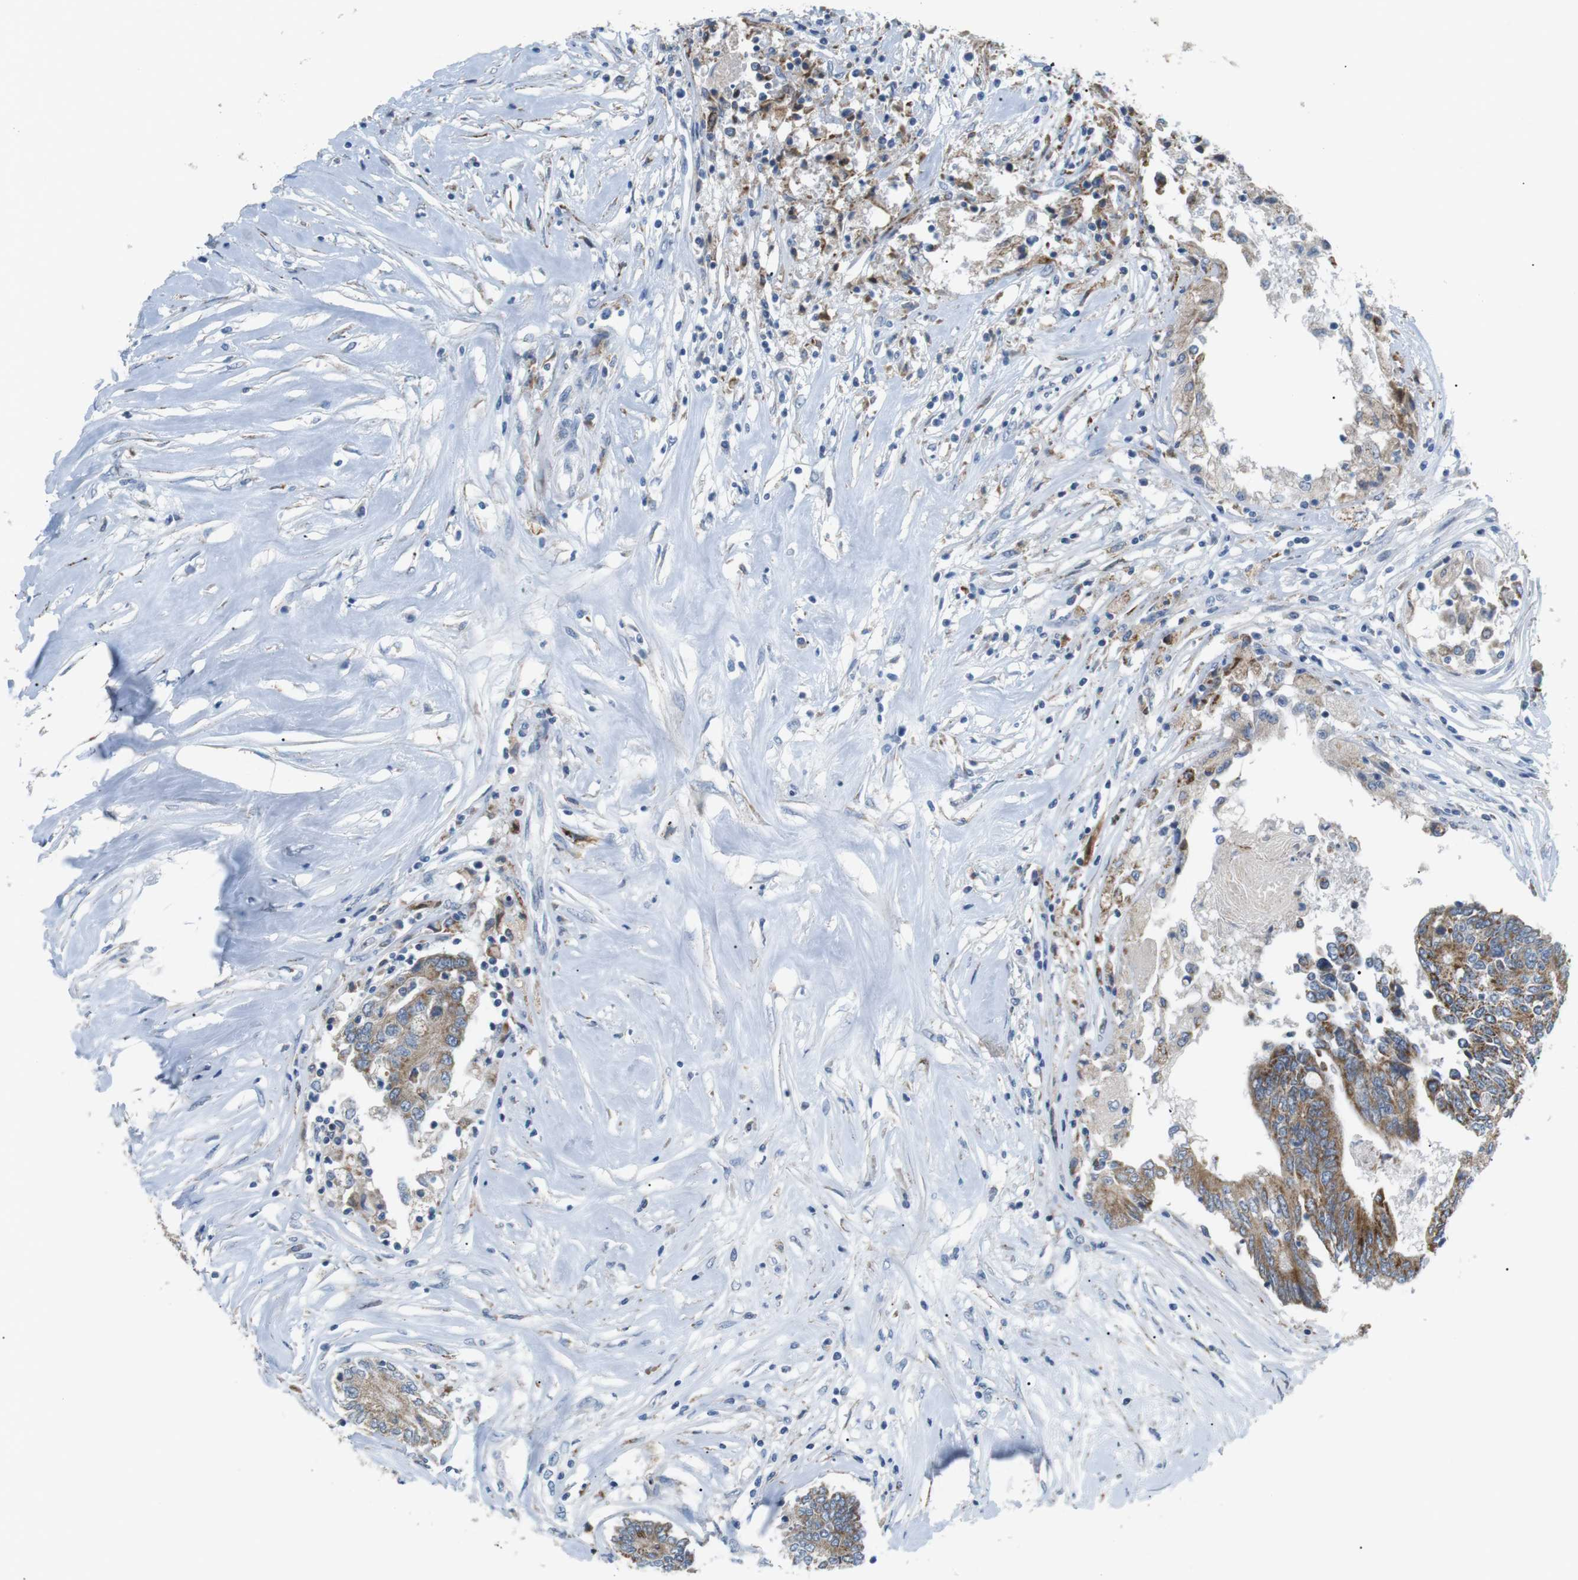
{"staining": {"intensity": "moderate", "quantity": ">75%", "location": "cytoplasmic/membranous"}, "tissue": "colorectal cancer", "cell_type": "Tumor cells", "image_type": "cancer", "snomed": [{"axis": "morphology", "description": "Adenocarcinoma, NOS"}, {"axis": "topography", "description": "Rectum"}], "caption": "High-power microscopy captured an IHC photomicrograph of colorectal adenocarcinoma, revealing moderate cytoplasmic/membranous expression in approximately >75% of tumor cells. Nuclei are stained in blue.", "gene": "CD300E", "patient": {"sex": "male", "age": 63}}